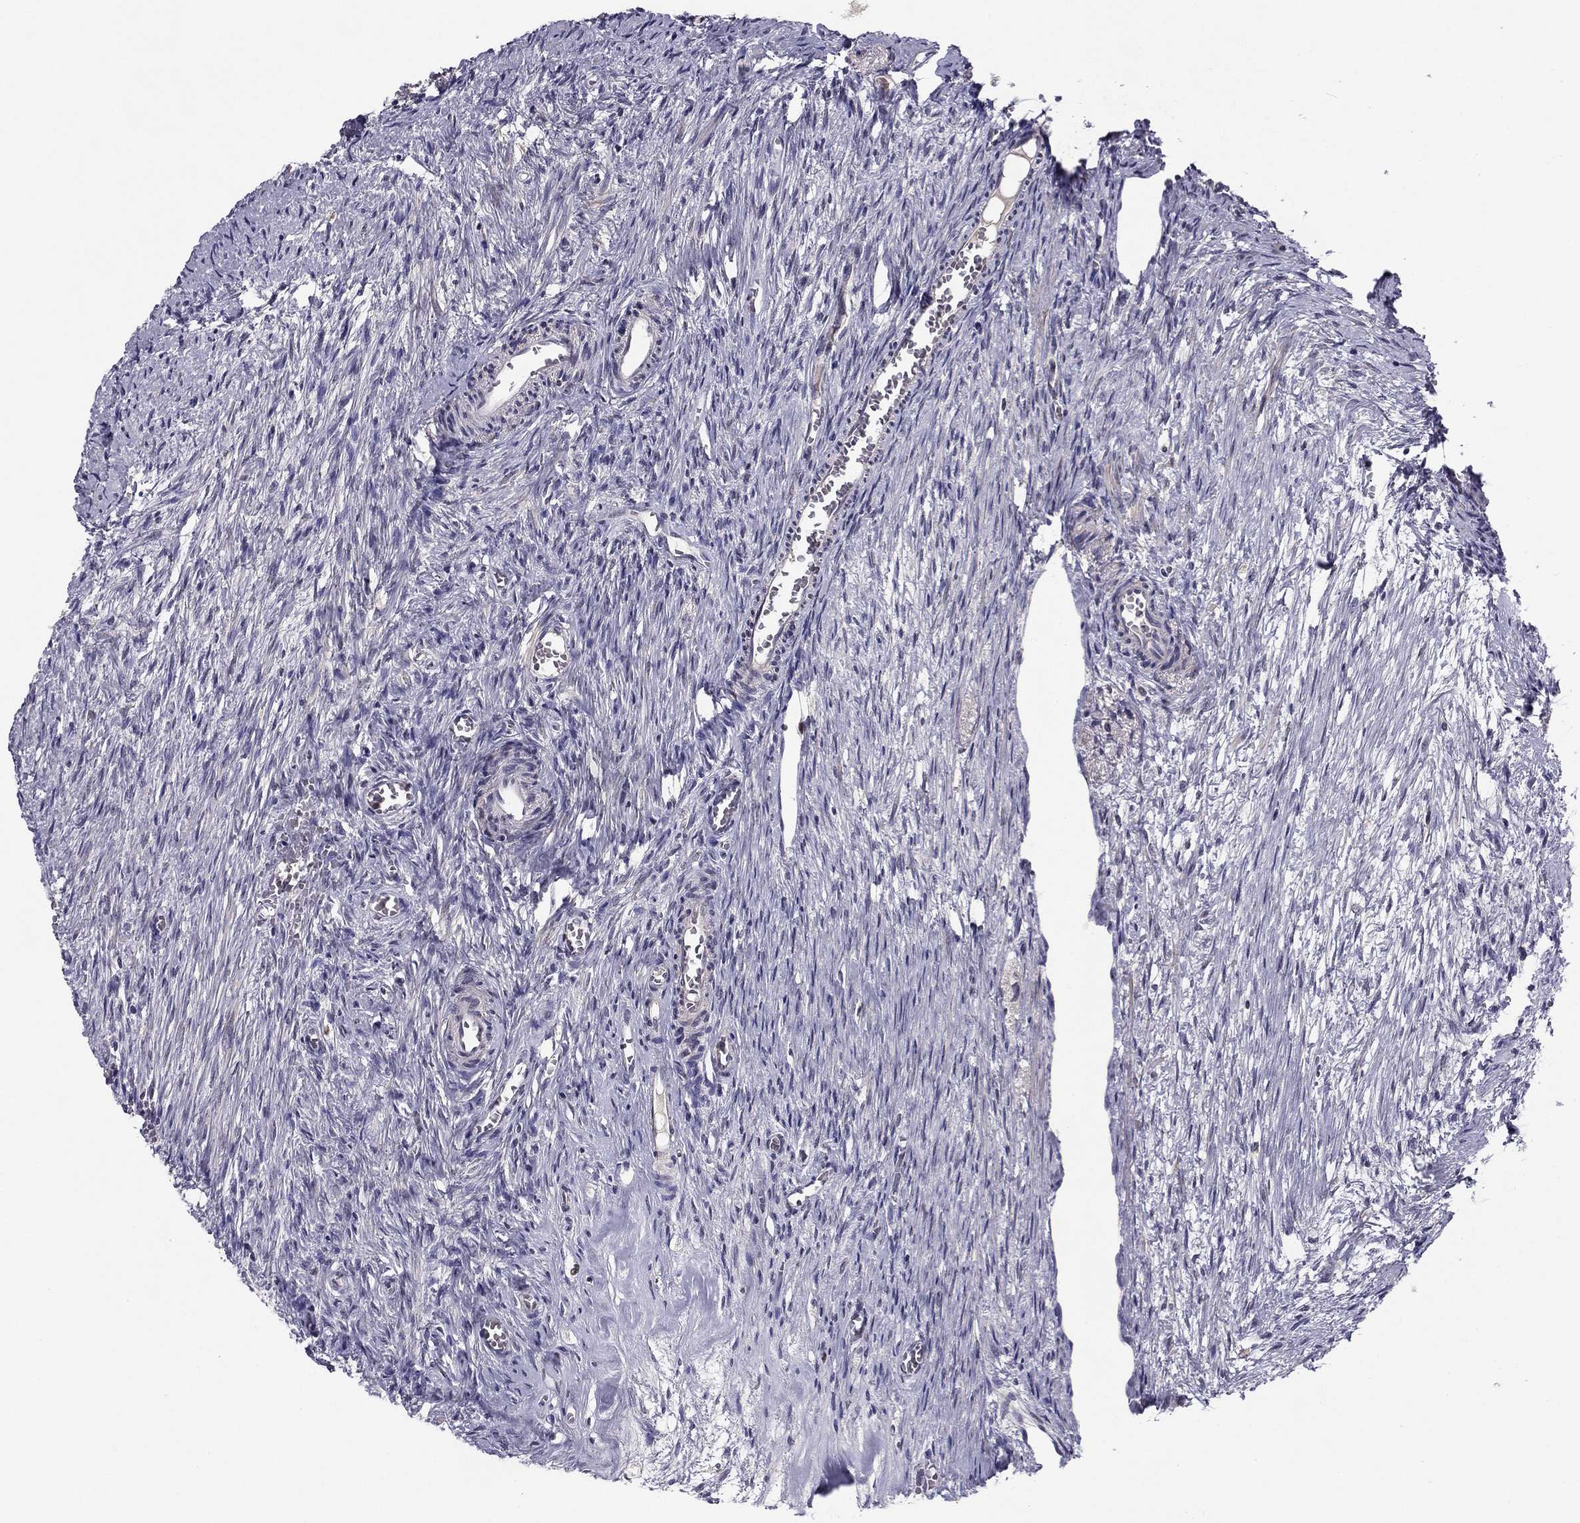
{"staining": {"intensity": "negative", "quantity": "none", "location": "none"}, "tissue": "ovary", "cell_type": "Ovarian stroma cells", "image_type": "normal", "snomed": [{"axis": "morphology", "description": "Normal tissue, NOS"}, {"axis": "topography", "description": "Ovary"}], "caption": "Human ovary stained for a protein using immunohistochemistry (IHC) displays no staining in ovarian stroma cells.", "gene": "HCN1", "patient": {"sex": "female", "age": 39}}